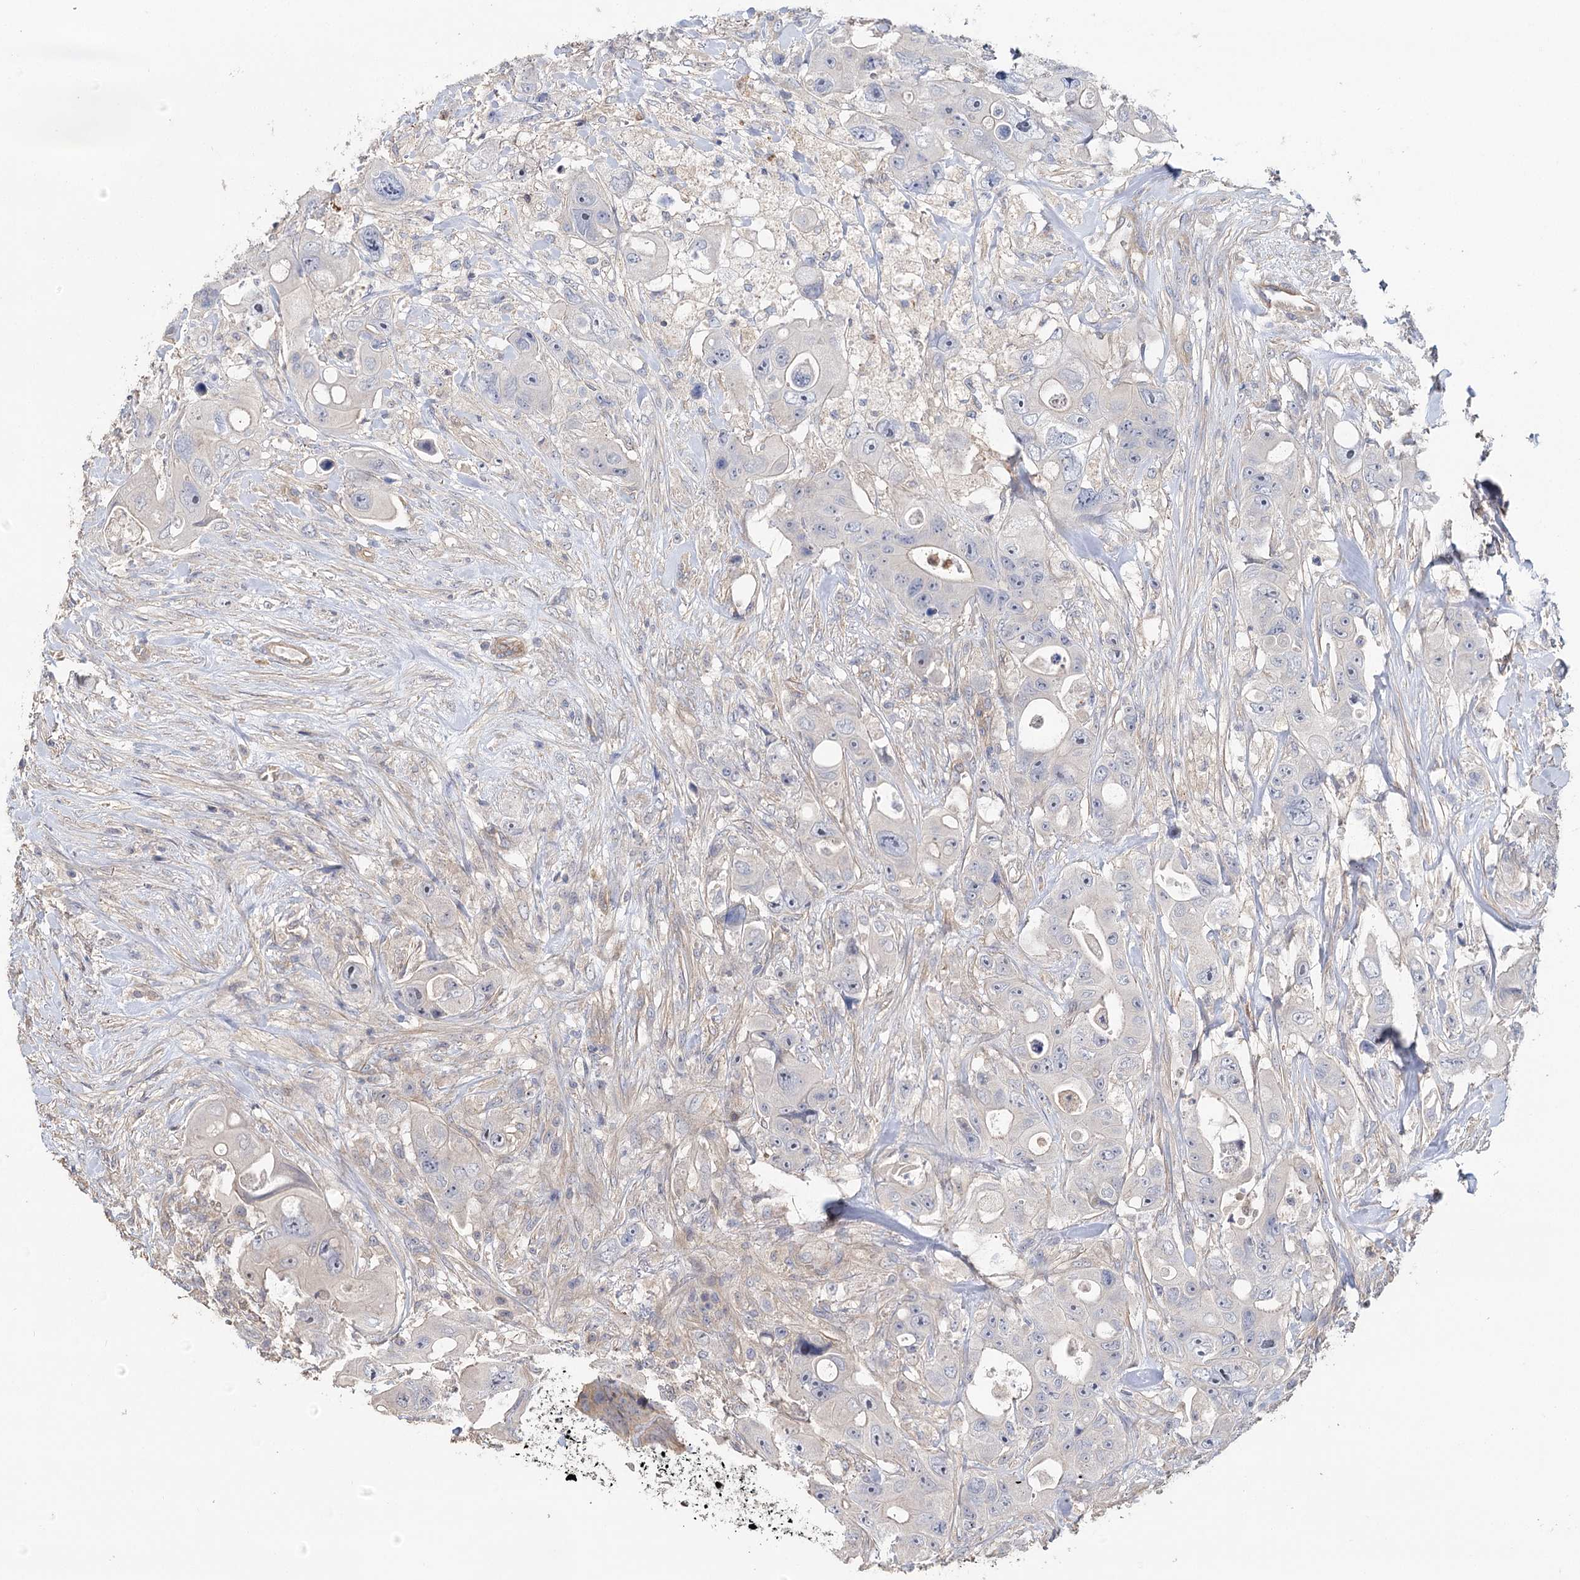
{"staining": {"intensity": "negative", "quantity": "none", "location": "none"}, "tissue": "colorectal cancer", "cell_type": "Tumor cells", "image_type": "cancer", "snomed": [{"axis": "morphology", "description": "Adenocarcinoma, NOS"}, {"axis": "topography", "description": "Colon"}], "caption": "Colorectal cancer (adenocarcinoma) was stained to show a protein in brown. There is no significant positivity in tumor cells. (DAB (3,3'-diaminobenzidine) IHC with hematoxylin counter stain).", "gene": "EPB41L5", "patient": {"sex": "female", "age": 46}}